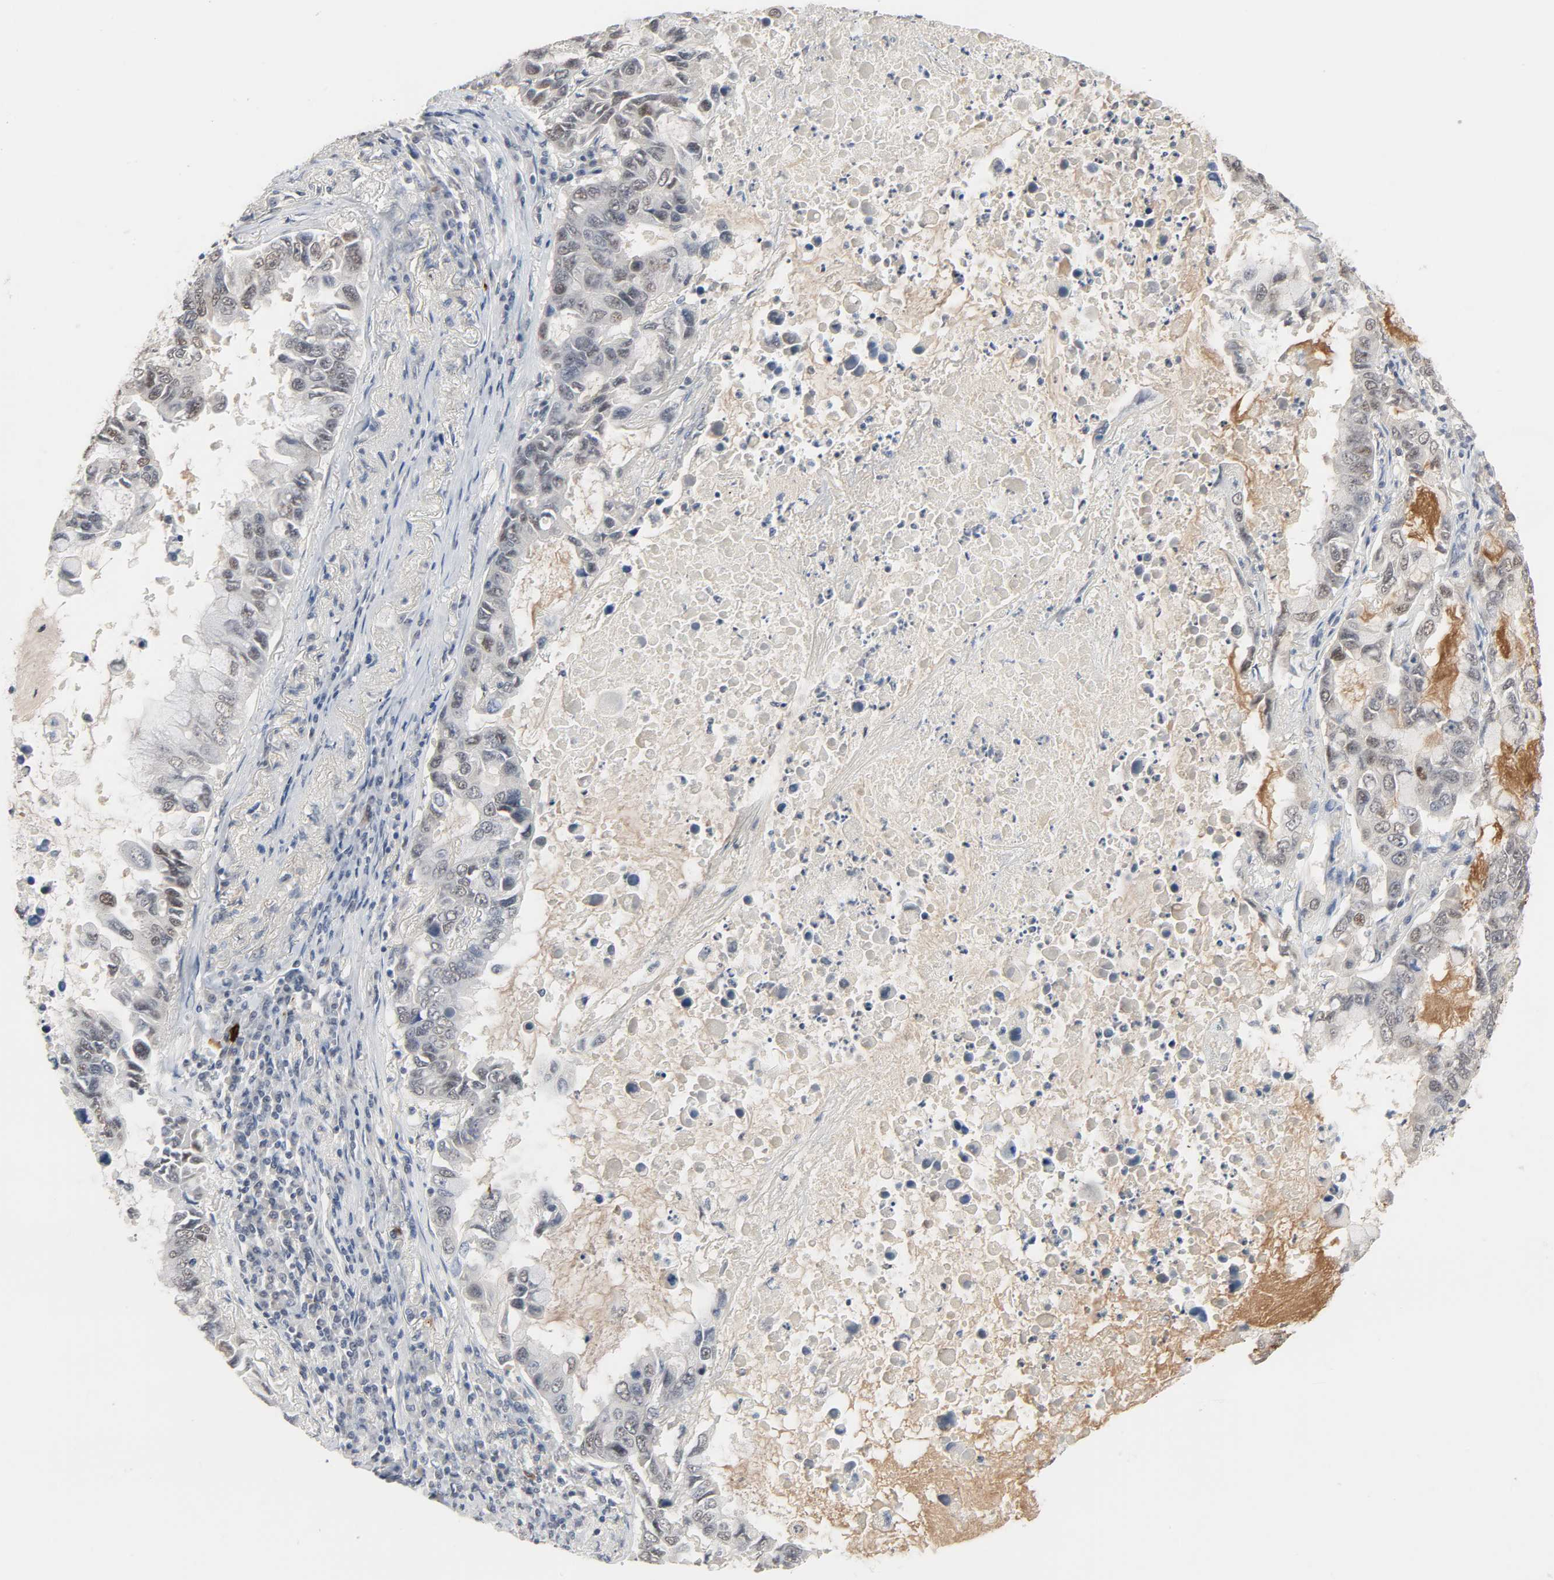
{"staining": {"intensity": "weak", "quantity": "<25%", "location": "cytoplasmic/membranous"}, "tissue": "lung cancer", "cell_type": "Tumor cells", "image_type": "cancer", "snomed": [{"axis": "morphology", "description": "Adenocarcinoma, NOS"}, {"axis": "topography", "description": "Lung"}], "caption": "Lung cancer (adenocarcinoma) stained for a protein using IHC shows no staining tumor cells.", "gene": "ACSS2", "patient": {"sex": "male", "age": 64}}